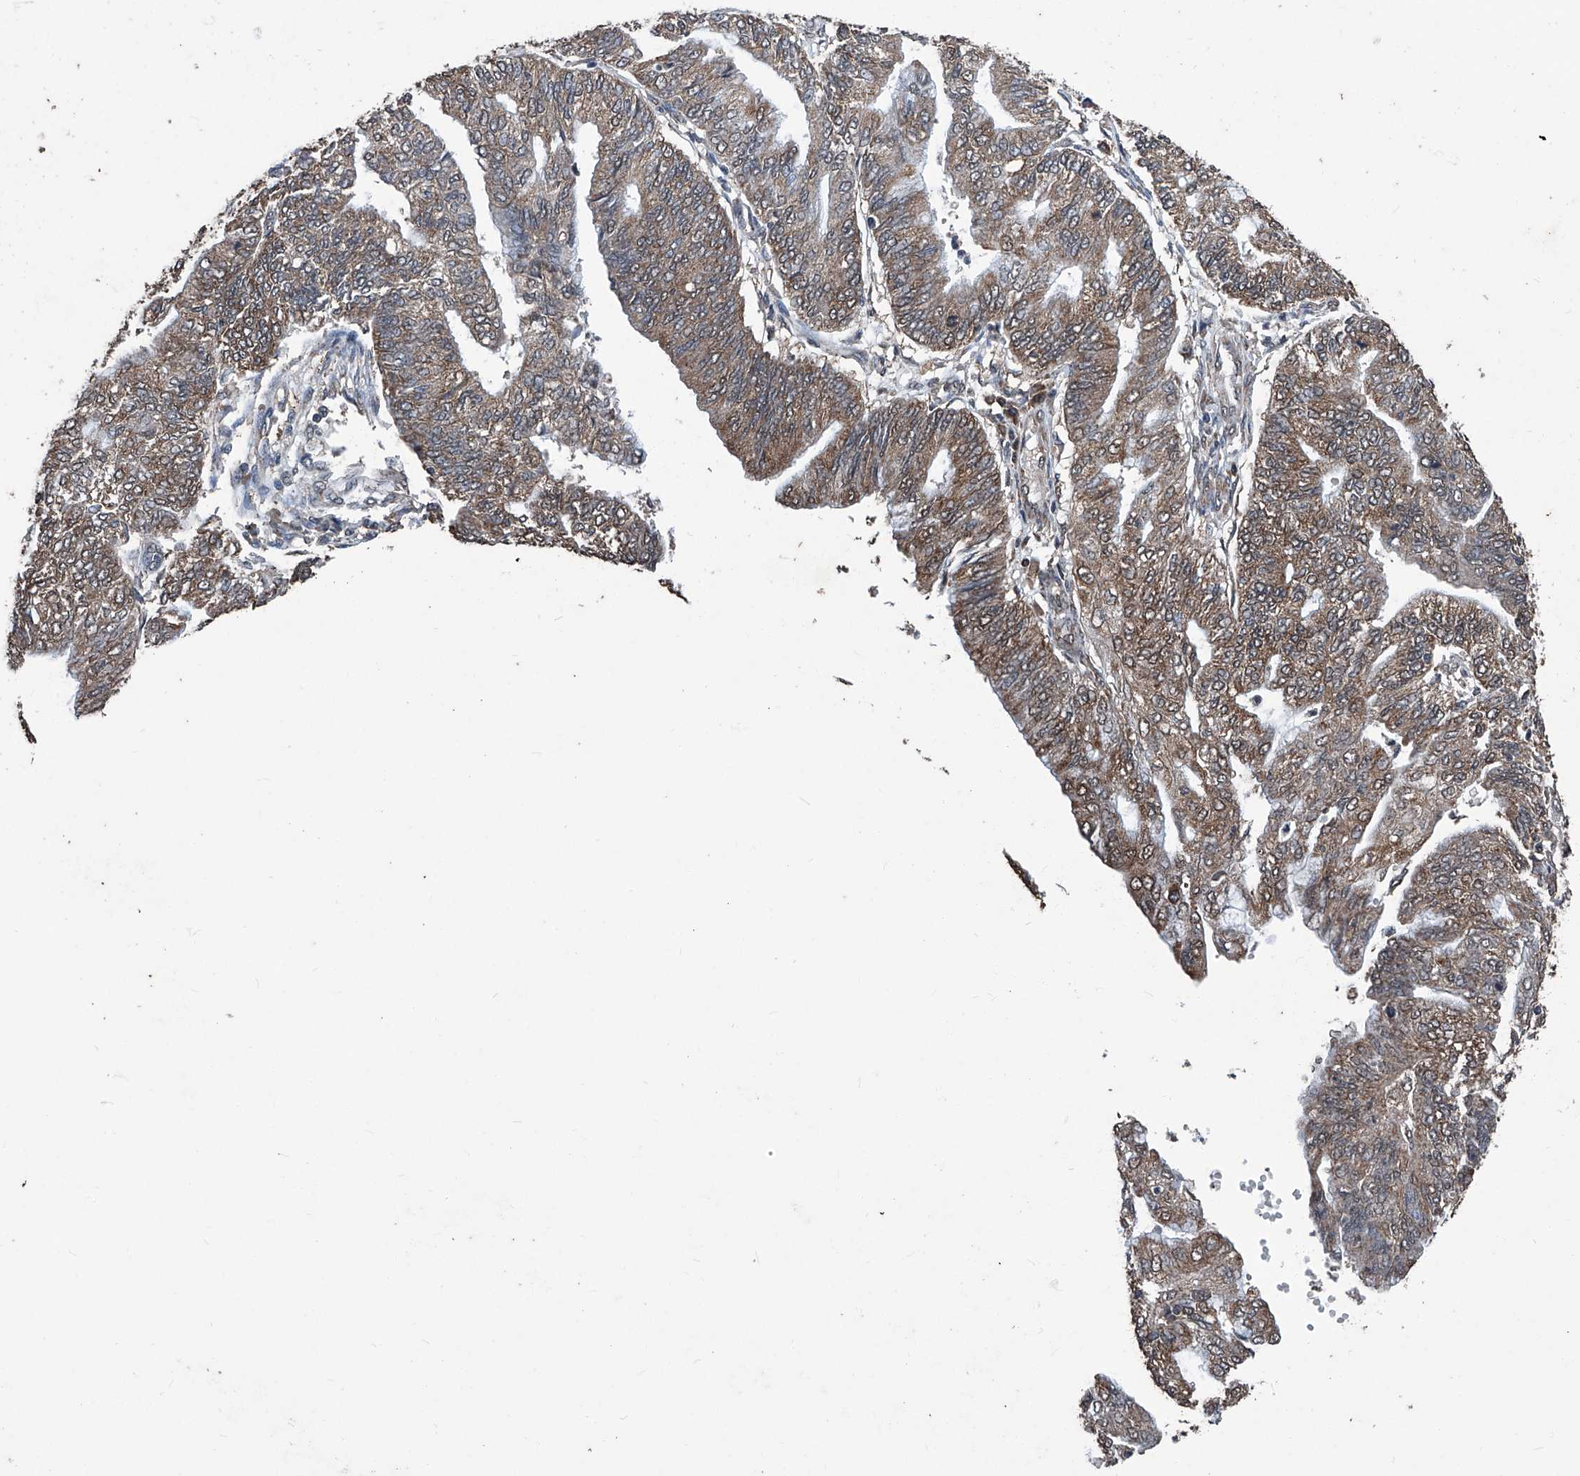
{"staining": {"intensity": "moderate", "quantity": ">75%", "location": "cytoplasmic/membranous"}, "tissue": "endometrial cancer", "cell_type": "Tumor cells", "image_type": "cancer", "snomed": [{"axis": "morphology", "description": "Adenocarcinoma, NOS"}, {"axis": "topography", "description": "Endometrium"}], "caption": "An immunohistochemistry (IHC) photomicrograph of neoplastic tissue is shown. Protein staining in brown labels moderate cytoplasmic/membranous positivity in endometrial cancer (adenocarcinoma) within tumor cells.", "gene": "STARD7", "patient": {"sex": "female", "age": 59}}